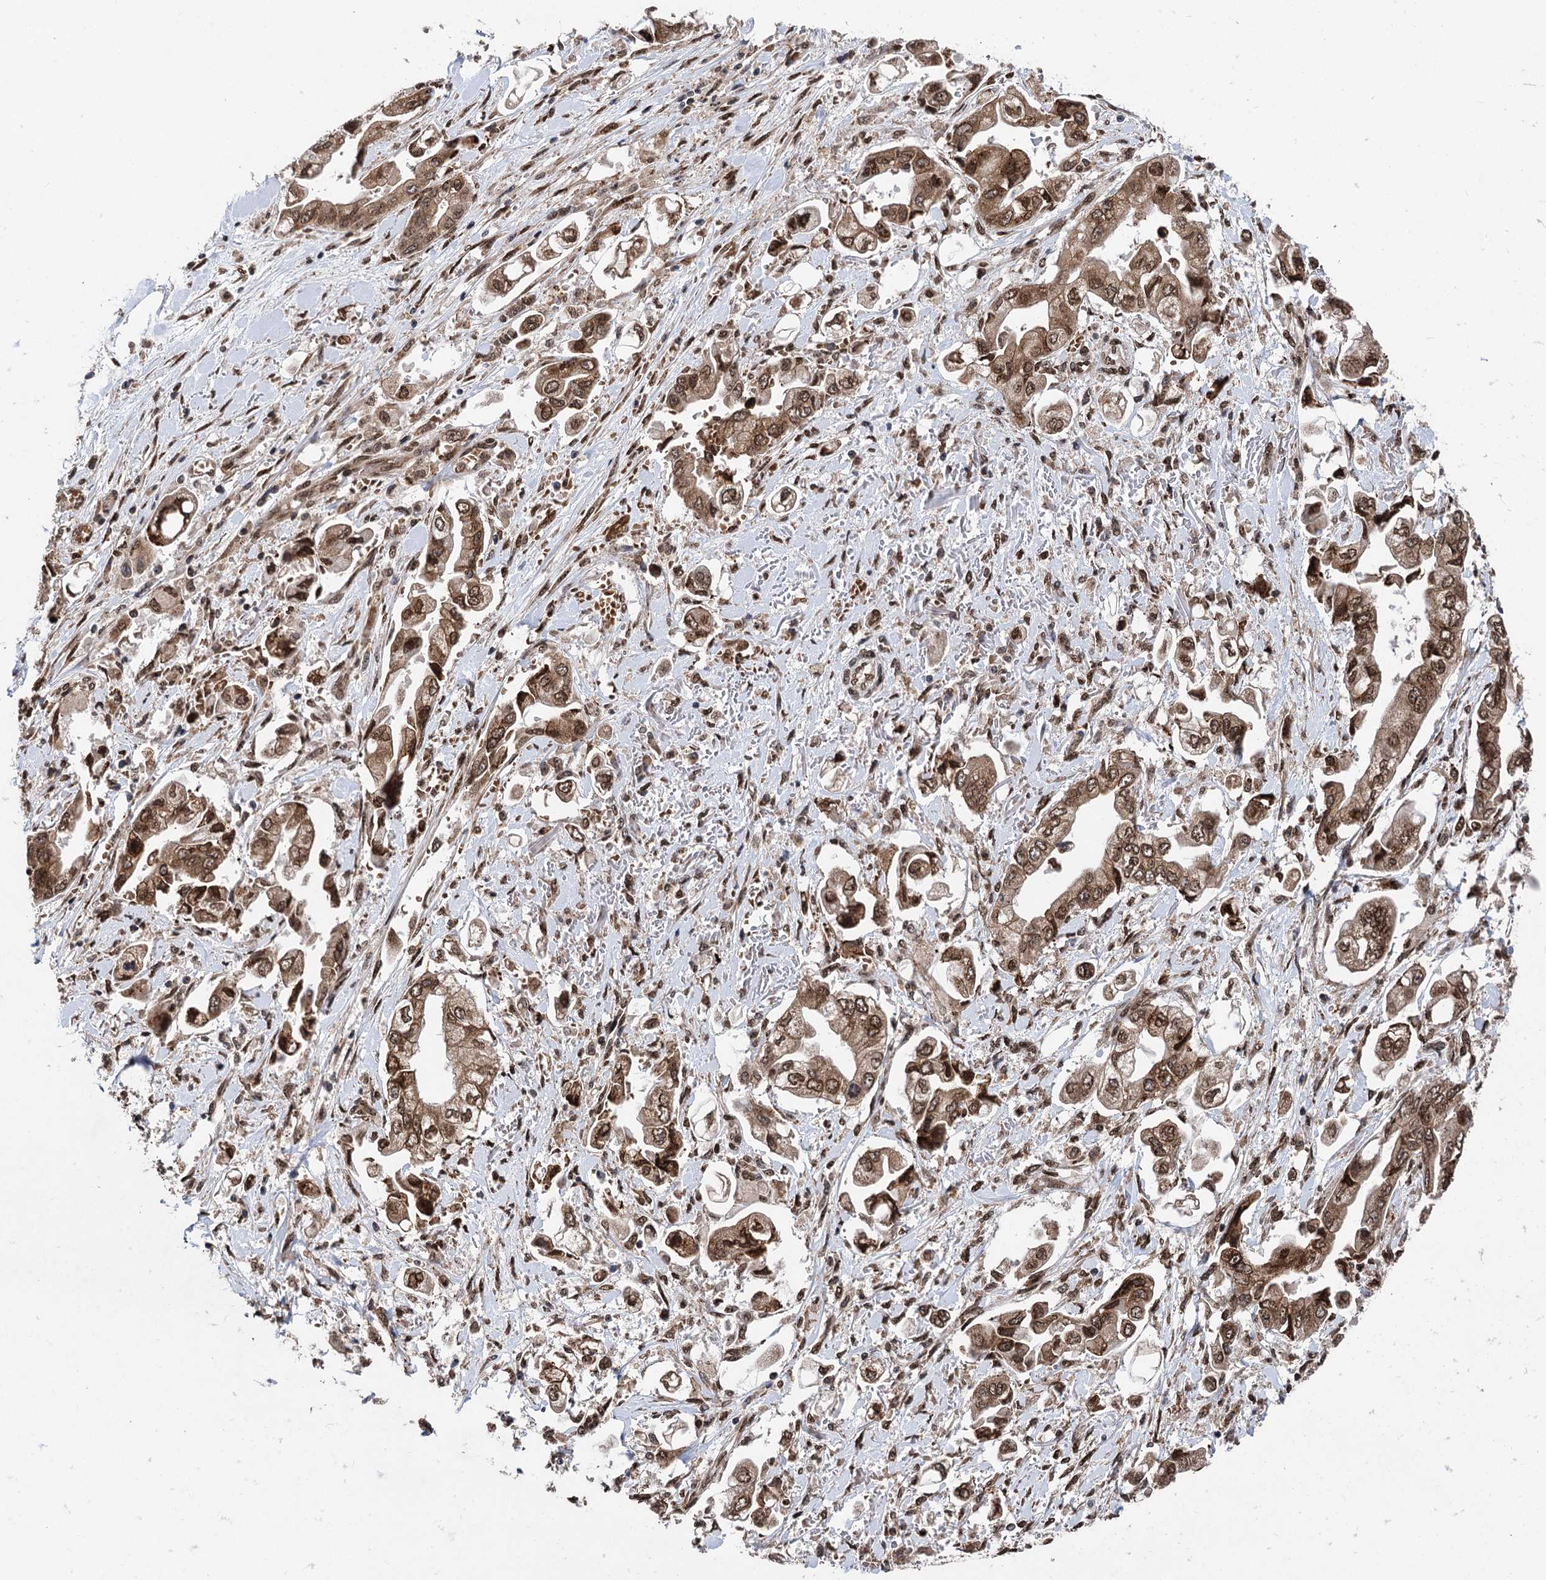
{"staining": {"intensity": "moderate", "quantity": ">75%", "location": "cytoplasmic/membranous,nuclear"}, "tissue": "stomach cancer", "cell_type": "Tumor cells", "image_type": "cancer", "snomed": [{"axis": "morphology", "description": "Adenocarcinoma, NOS"}, {"axis": "topography", "description": "Stomach"}], "caption": "Adenocarcinoma (stomach) tissue demonstrates moderate cytoplasmic/membranous and nuclear positivity in approximately >75% of tumor cells", "gene": "MESD", "patient": {"sex": "male", "age": 62}}